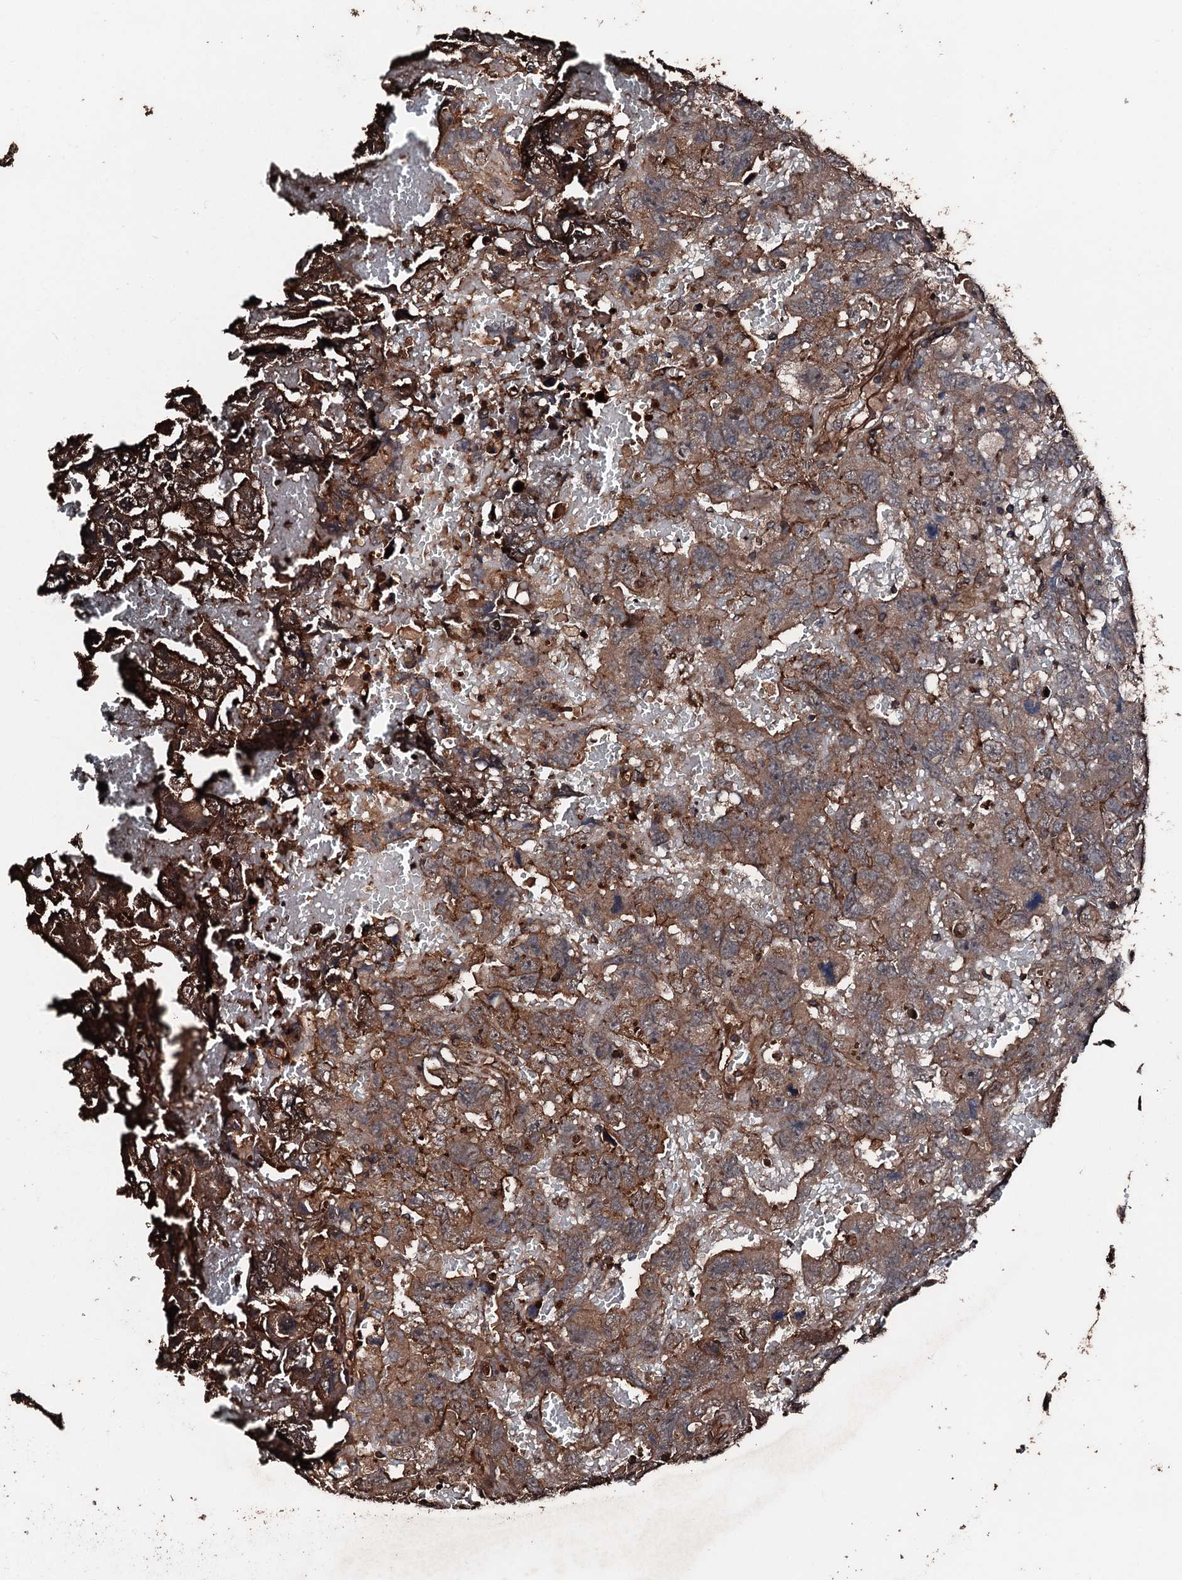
{"staining": {"intensity": "moderate", "quantity": ">75%", "location": "cytoplasmic/membranous"}, "tissue": "testis cancer", "cell_type": "Tumor cells", "image_type": "cancer", "snomed": [{"axis": "morphology", "description": "Carcinoma, Embryonal, NOS"}, {"axis": "topography", "description": "Testis"}], "caption": "A micrograph showing moderate cytoplasmic/membranous expression in approximately >75% of tumor cells in embryonal carcinoma (testis), as visualized by brown immunohistochemical staining.", "gene": "KIF18A", "patient": {"sex": "male", "age": 45}}